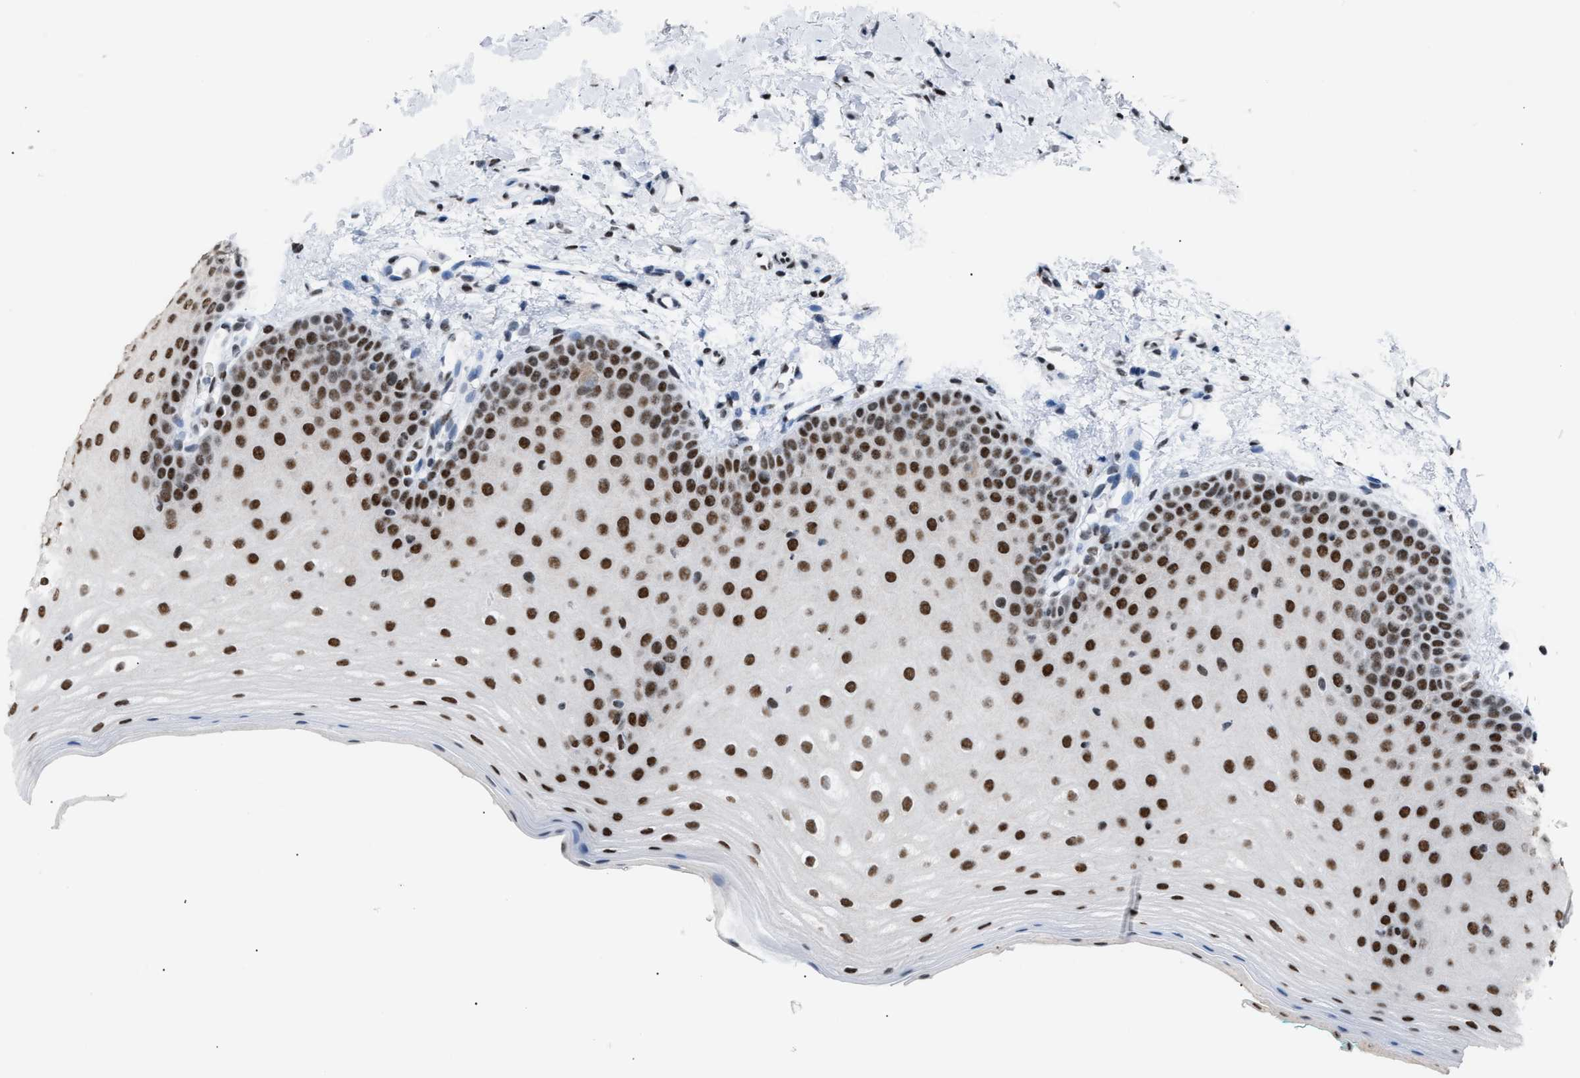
{"staining": {"intensity": "strong", "quantity": ">75%", "location": "nuclear"}, "tissue": "oral mucosa", "cell_type": "Squamous epithelial cells", "image_type": "normal", "snomed": [{"axis": "morphology", "description": "Normal tissue, NOS"}, {"axis": "topography", "description": "Skin"}, {"axis": "topography", "description": "Oral tissue"}], "caption": "A high-resolution micrograph shows immunohistochemistry staining of normal oral mucosa, which demonstrates strong nuclear staining in approximately >75% of squamous epithelial cells.", "gene": "CCAR2", "patient": {"sex": "male", "age": 84}}